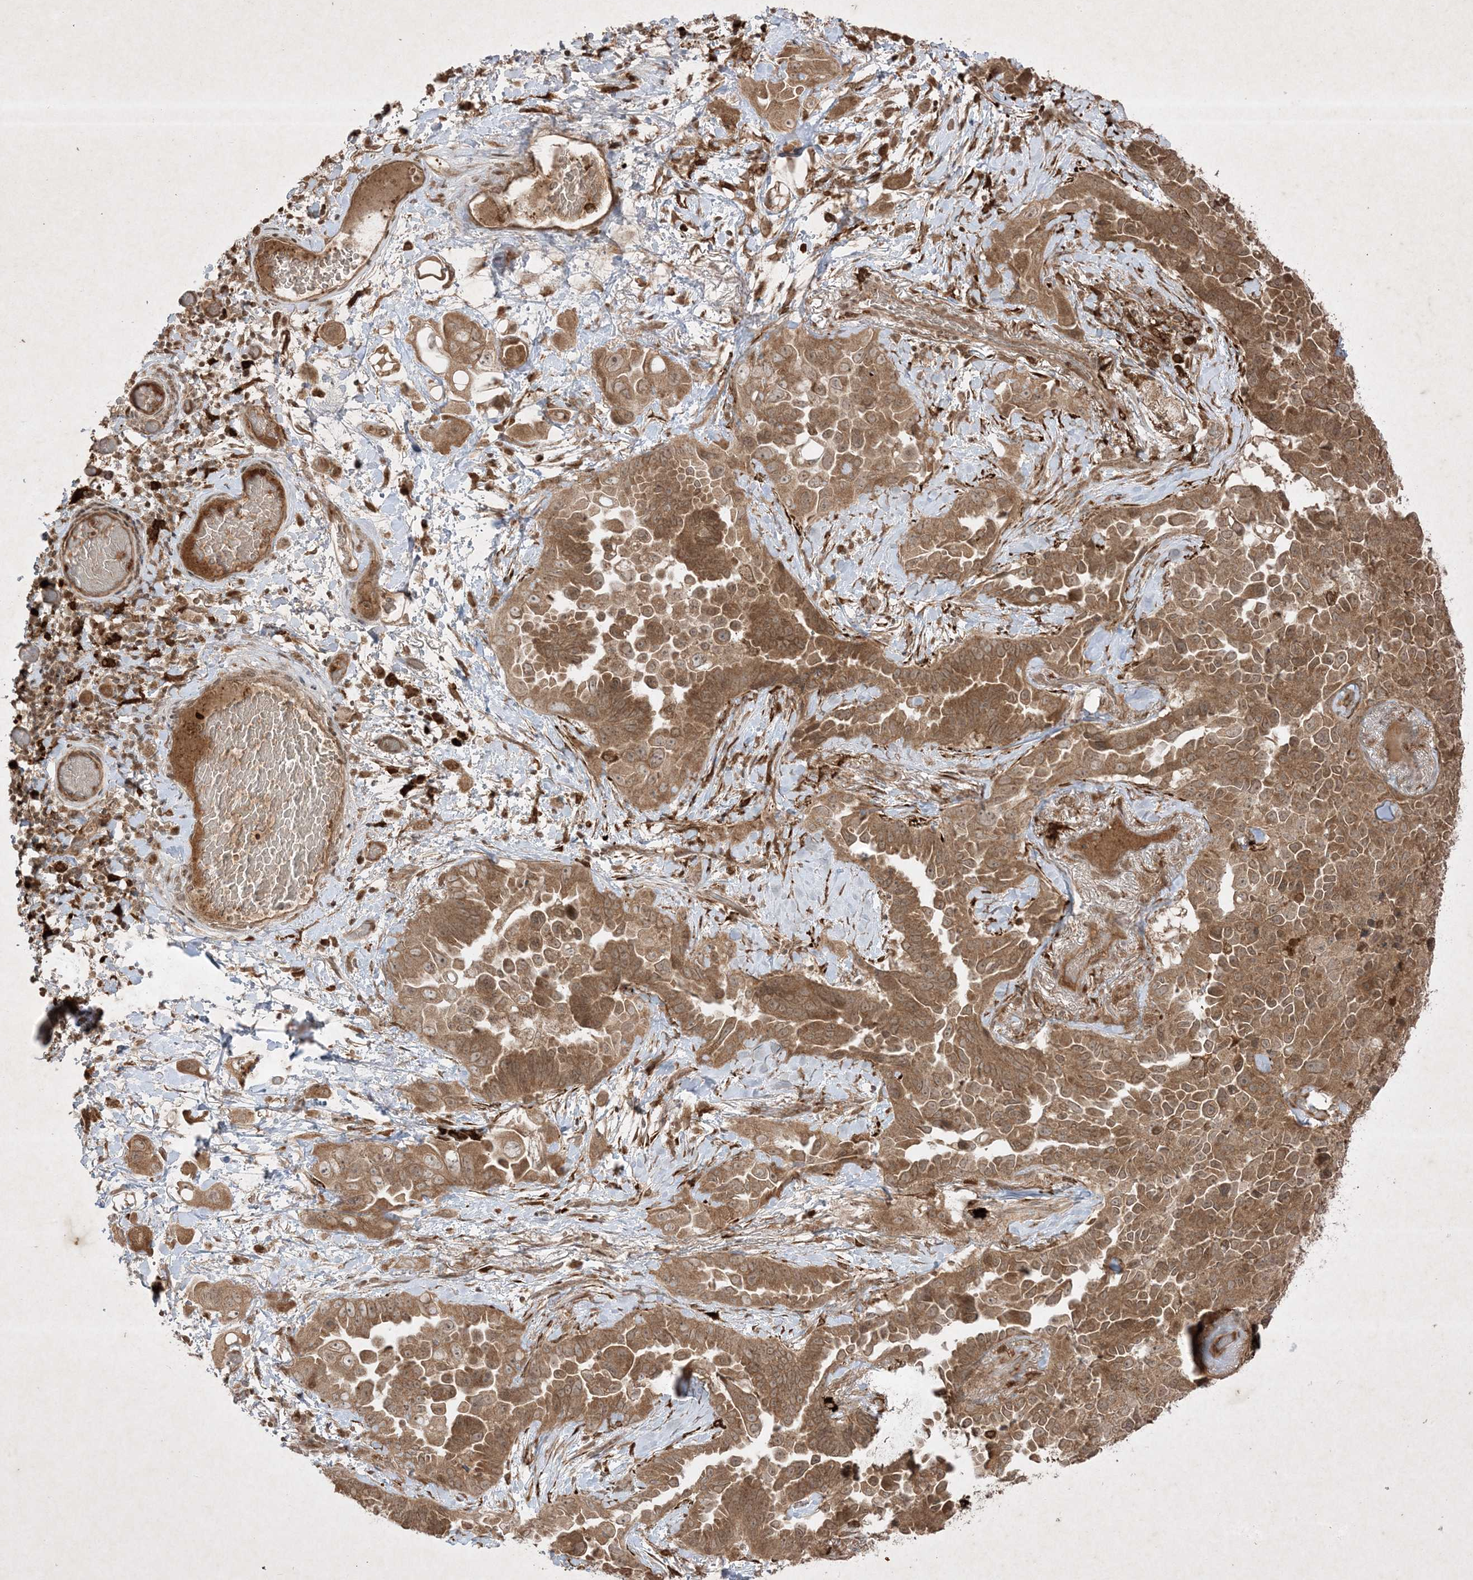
{"staining": {"intensity": "moderate", "quantity": ">75%", "location": "cytoplasmic/membranous,nuclear"}, "tissue": "lung cancer", "cell_type": "Tumor cells", "image_type": "cancer", "snomed": [{"axis": "morphology", "description": "Adenocarcinoma, NOS"}, {"axis": "topography", "description": "Lung"}], "caption": "Adenocarcinoma (lung) stained for a protein (brown) reveals moderate cytoplasmic/membranous and nuclear positive expression in about >75% of tumor cells.", "gene": "PTK6", "patient": {"sex": "female", "age": 67}}